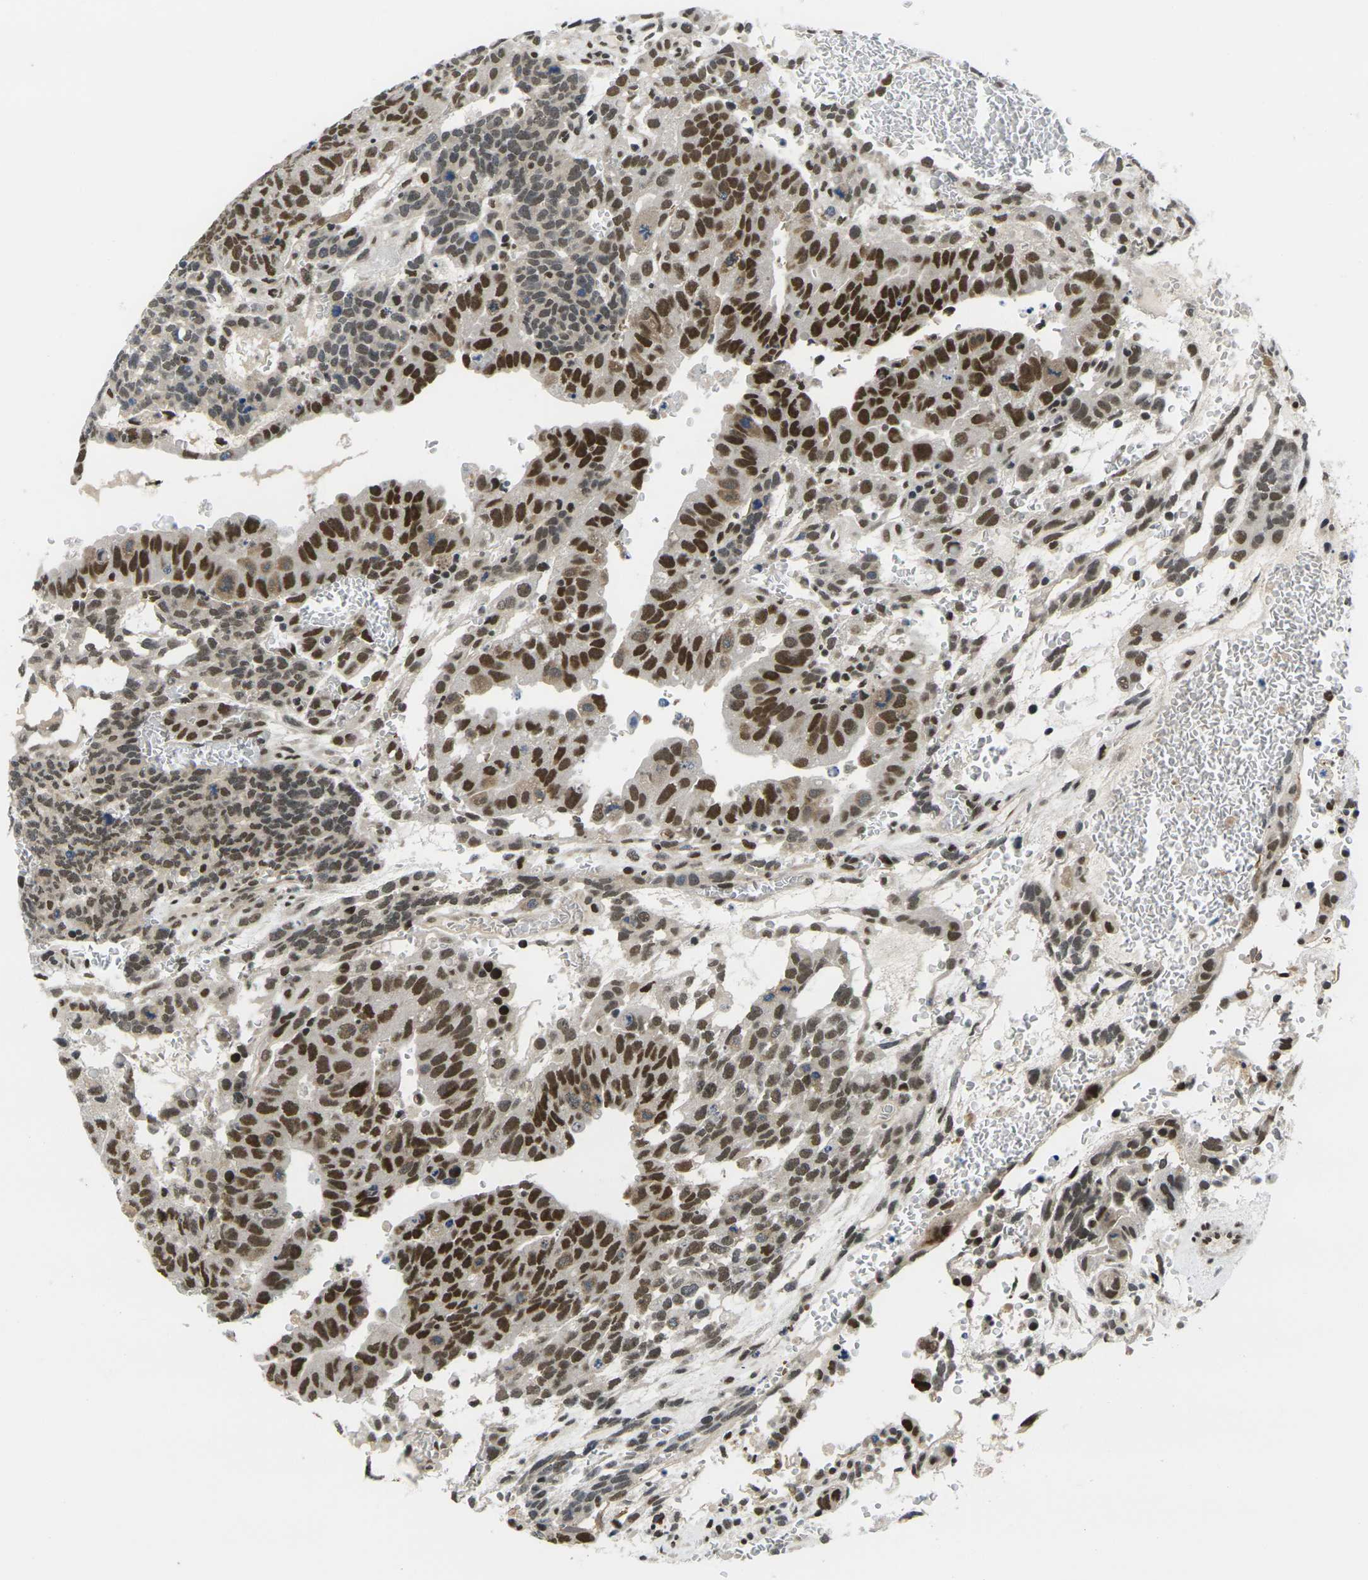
{"staining": {"intensity": "strong", "quantity": ">75%", "location": "nuclear"}, "tissue": "testis cancer", "cell_type": "Tumor cells", "image_type": "cancer", "snomed": [{"axis": "morphology", "description": "Seminoma, NOS"}, {"axis": "morphology", "description": "Carcinoma, Embryonal, NOS"}, {"axis": "topography", "description": "Testis"}], "caption": "Immunohistochemistry (DAB) staining of human embryonal carcinoma (testis) shows strong nuclear protein positivity in about >75% of tumor cells.", "gene": "RBM7", "patient": {"sex": "male", "age": 52}}